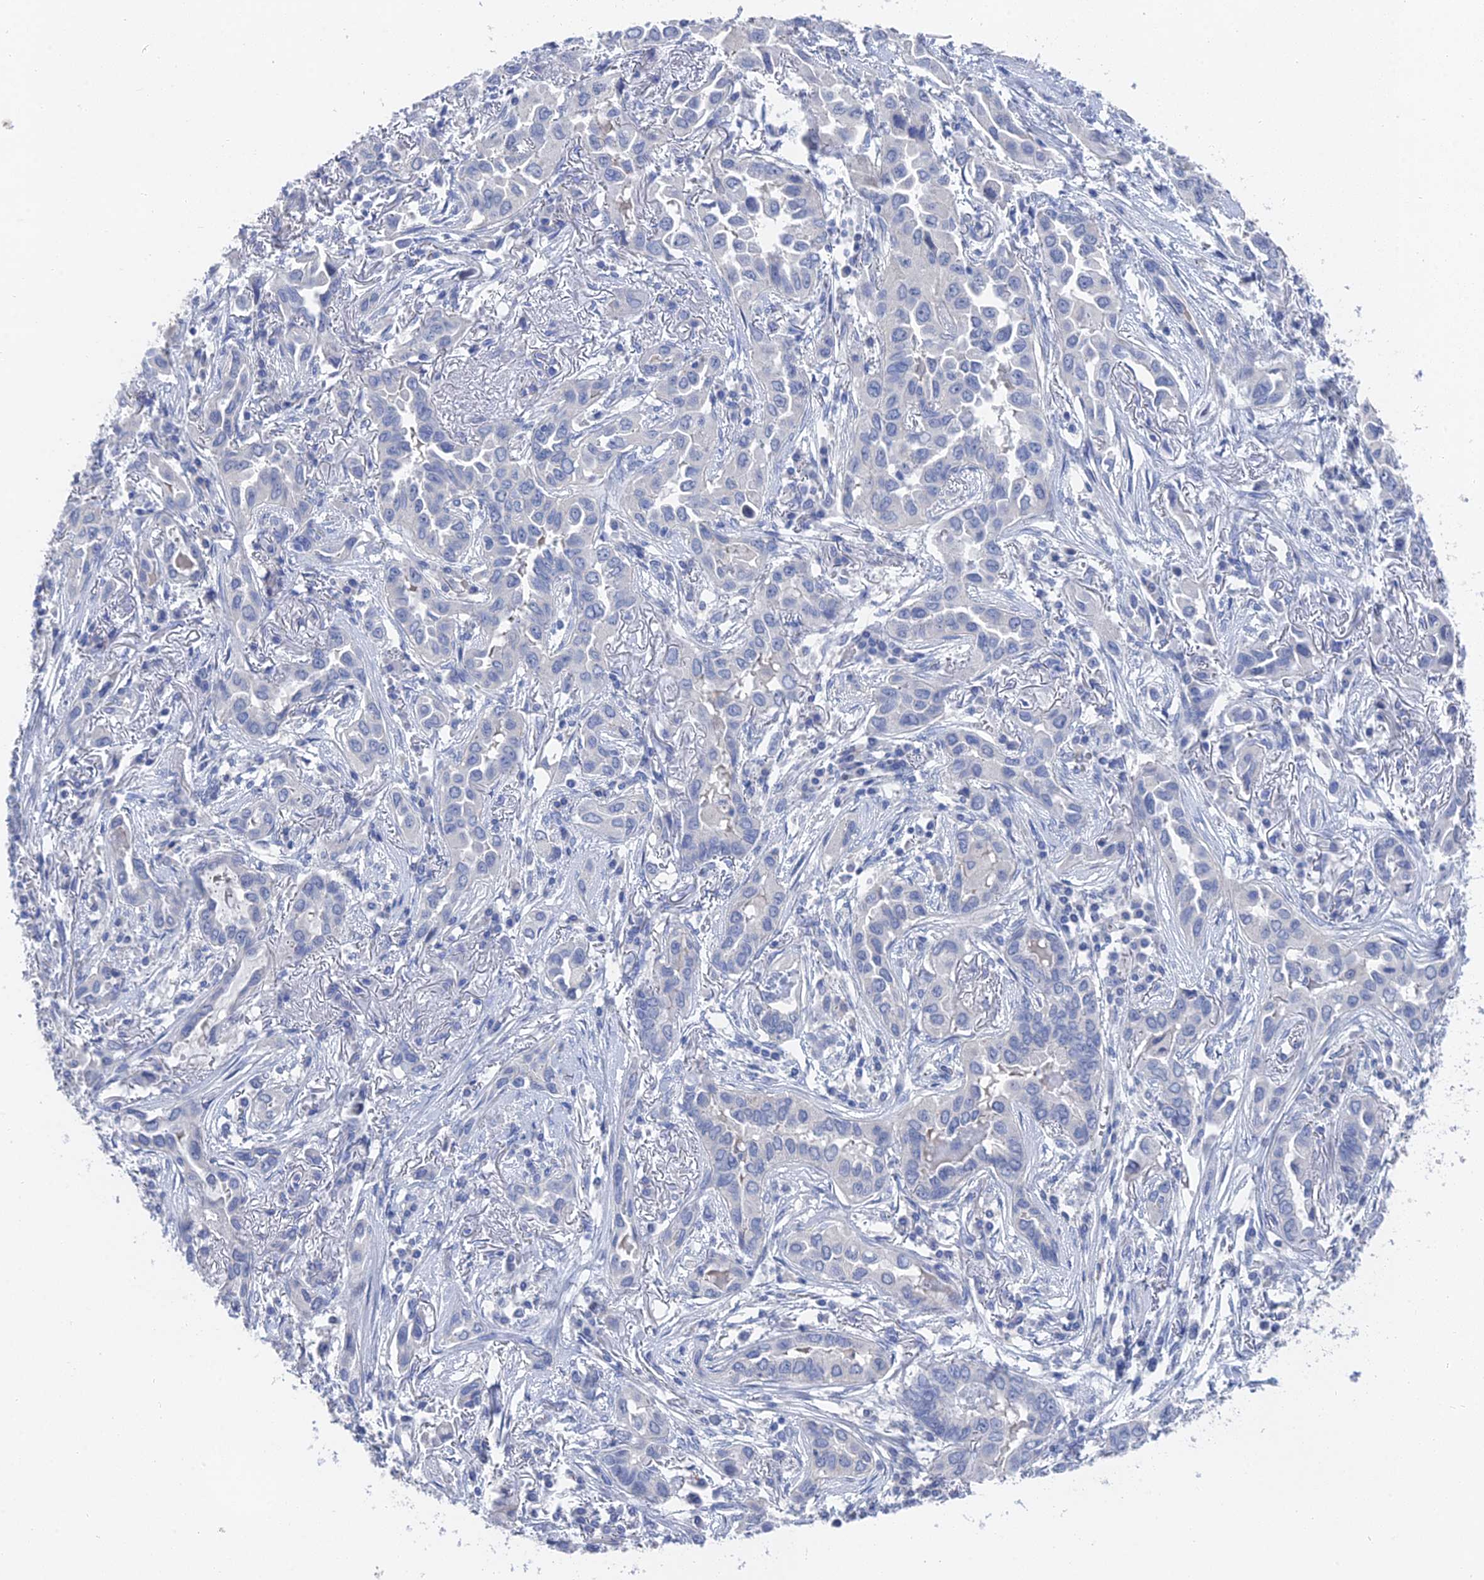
{"staining": {"intensity": "negative", "quantity": "none", "location": "none"}, "tissue": "lung cancer", "cell_type": "Tumor cells", "image_type": "cancer", "snomed": [{"axis": "morphology", "description": "Adenocarcinoma, NOS"}, {"axis": "topography", "description": "Lung"}], "caption": "Protein analysis of lung cancer (adenocarcinoma) displays no significant positivity in tumor cells.", "gene": "GFAP", "patient": {"sex": "female", "age": 76}}